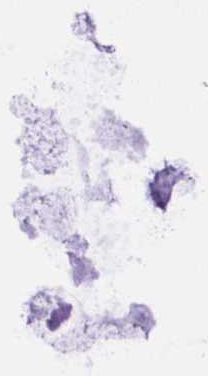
{"staining": {"intensity": "negative", "quantity": "none", "location": "none"}, "tissue": "adipose tissue", "cell_type": "Adipocytes", "image_type": "normal", "snomed": [{"axis": "morphology", "description": "Normal tissue, NOS"}, {"axis": "topography", "description": "Cartilage tissue"}], "caption": "High power microscopy micrograph of an immunohistochemistry (IHC) histopathology image of normal adipose tissue, revealing no significant positivity in adipocytes.", "gene": "KRT27", "patient": {"sex": "male", "age": 57}}